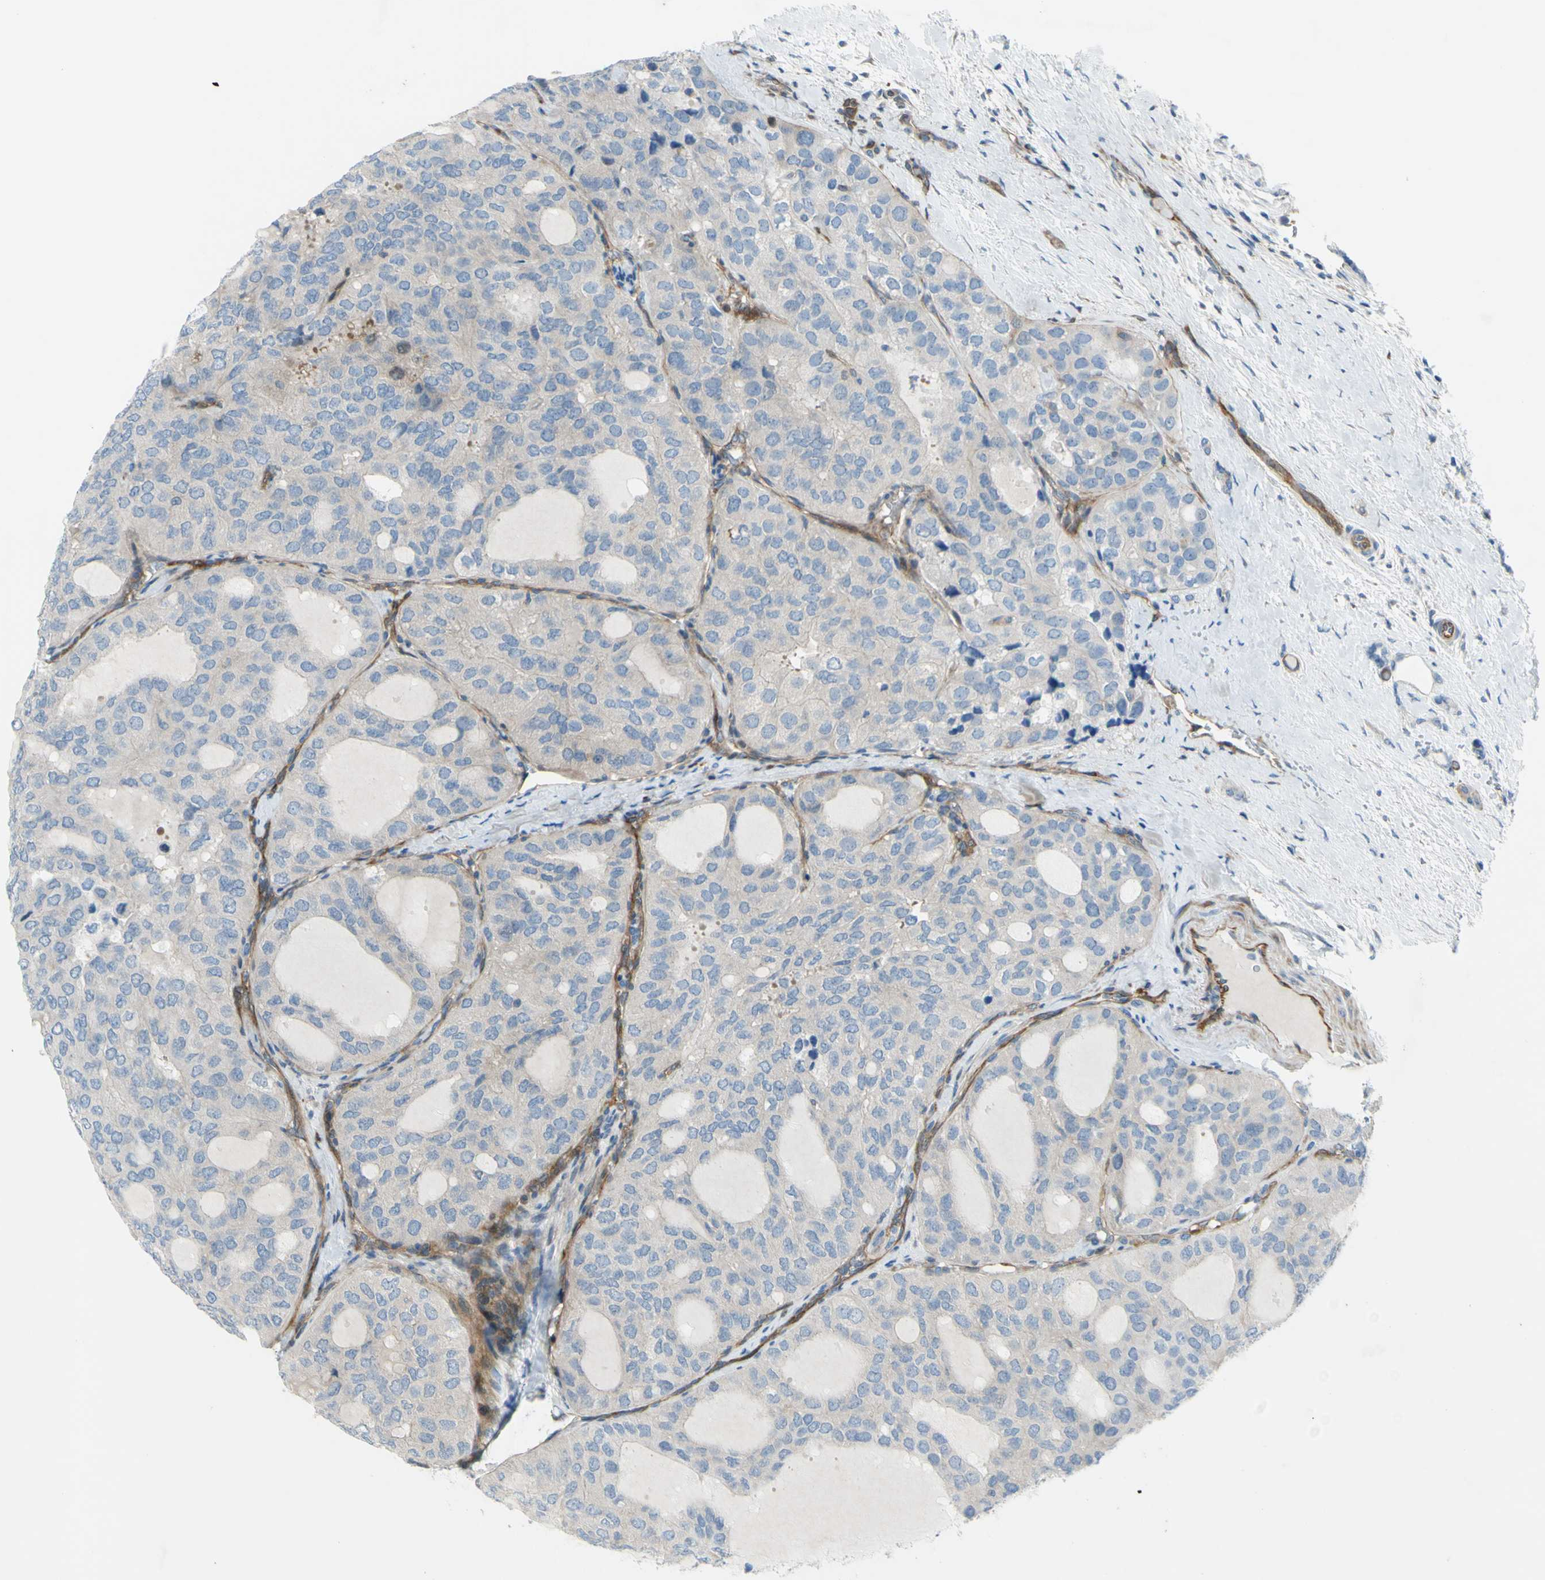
{"staining": {"intensity": "negative", "quantity": "none", "location": "none"}, "tissue": "thyroid cancer", "cell_type": "Tumor cells", "image_type": "cancer", "snomed": [{"axis": "morphology", "description": "Follicular adenoma carcinoma, NOS"}, {"axis": "topography", "description": "Thyroid gland"}], "caption": "A histopathology image of thyroid cancer (follicular adenoma carcinoma) stained for a protein exhibits no brown staining in tumor cells. (DAB immunohistochemistry (IHC) visualized using brightfield microscopy, high magnification).", "gene": "PAK2", "patient": {"sex": "male", "age": 75}}